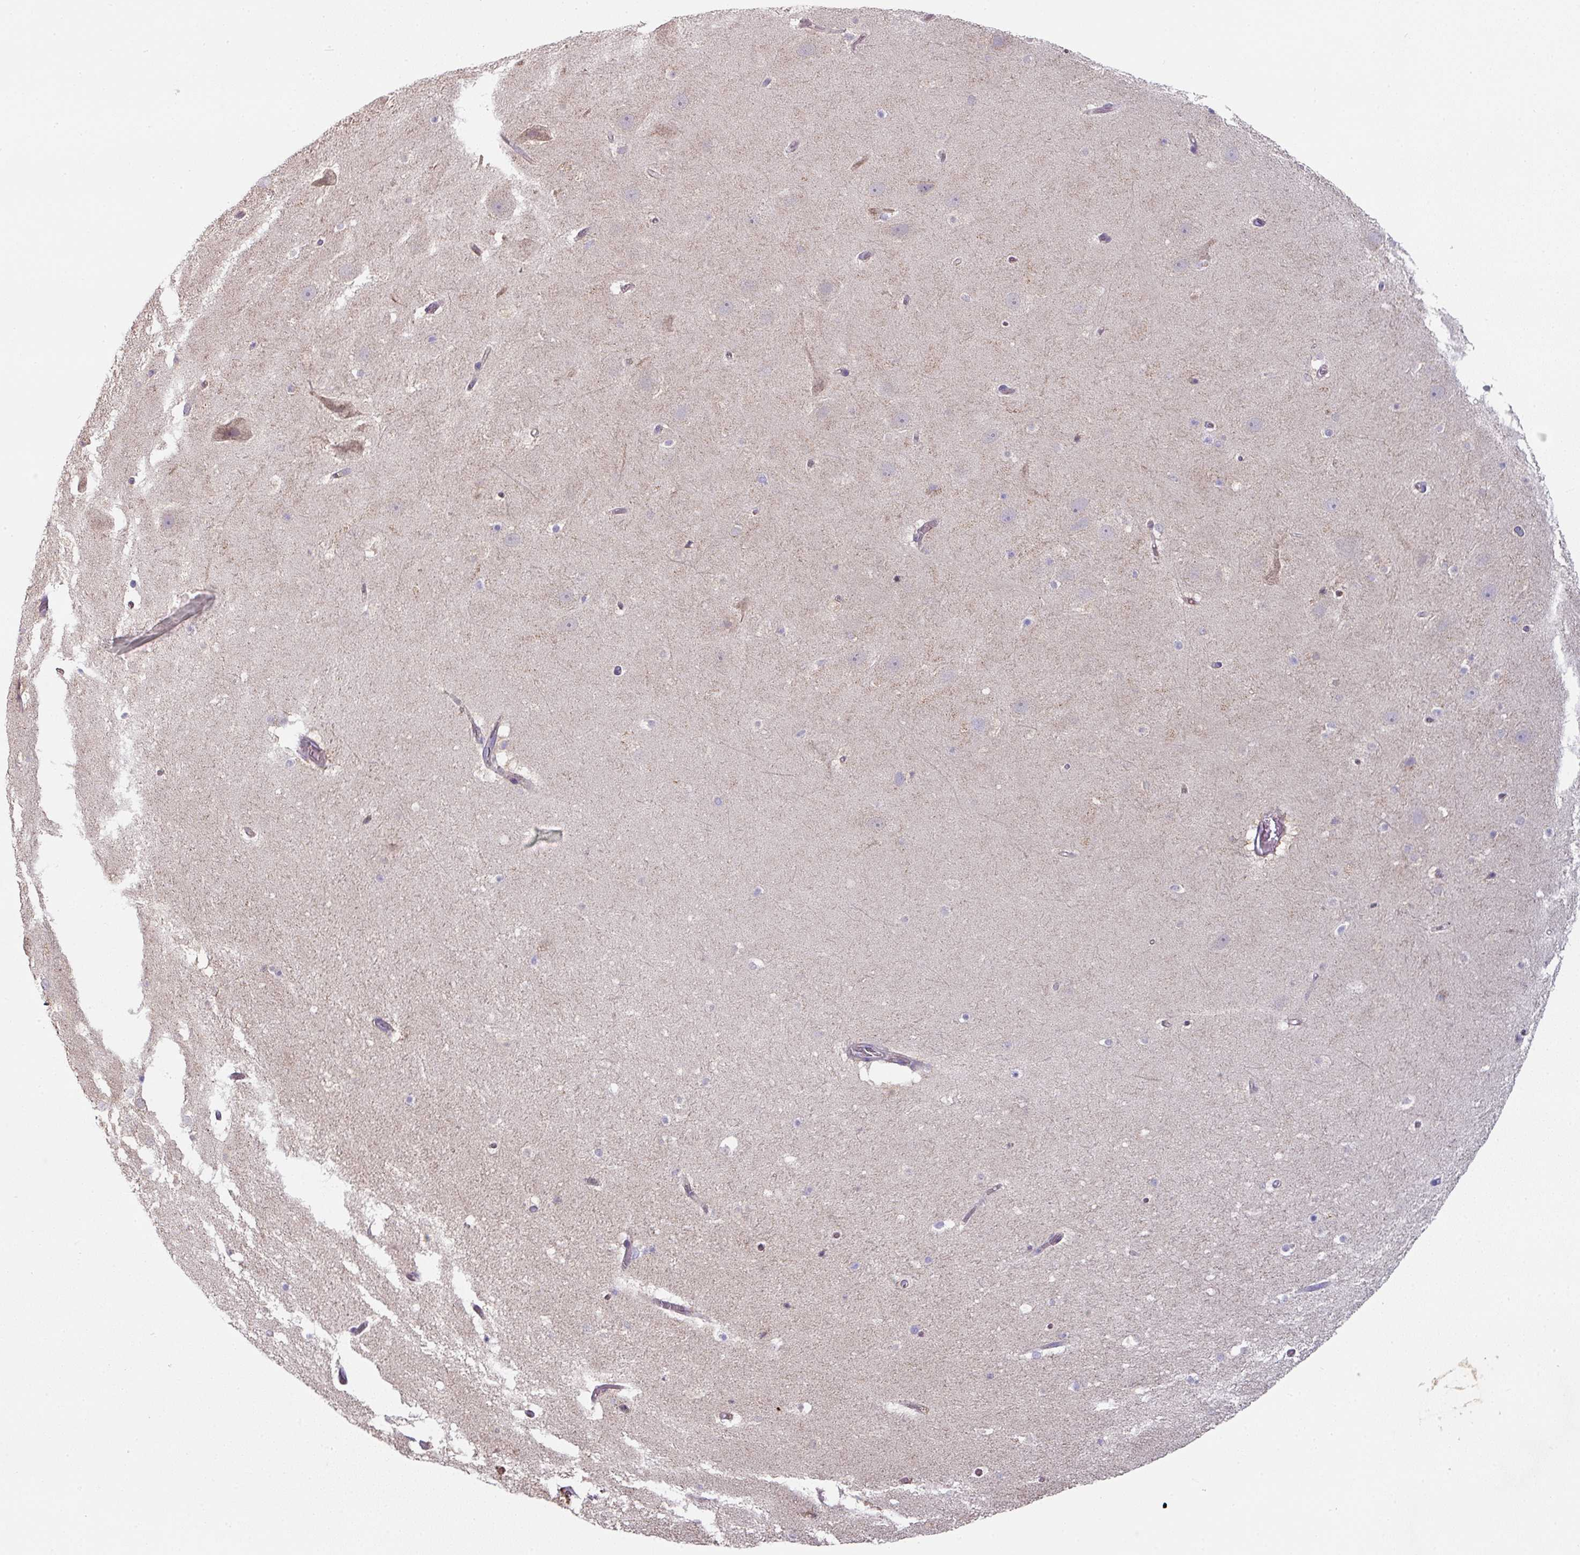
{"staining": {"intensity": "negative", "quantity": "none", "location": "none"}, "tissue": "hippocampus", "cell_type": "Glial cells", "image_type": "normal", "snomed": [{"axis": "morphology", "description": "Normal tissue, NOS"}, {"axis": "topography", "description": "Hippocampus"}], "caption": "The IHC histopathology image has no significant positivity in glial cells of hippocampus.", "gene": "CD3G", "patient": {"sex": "male", "age": 37}}